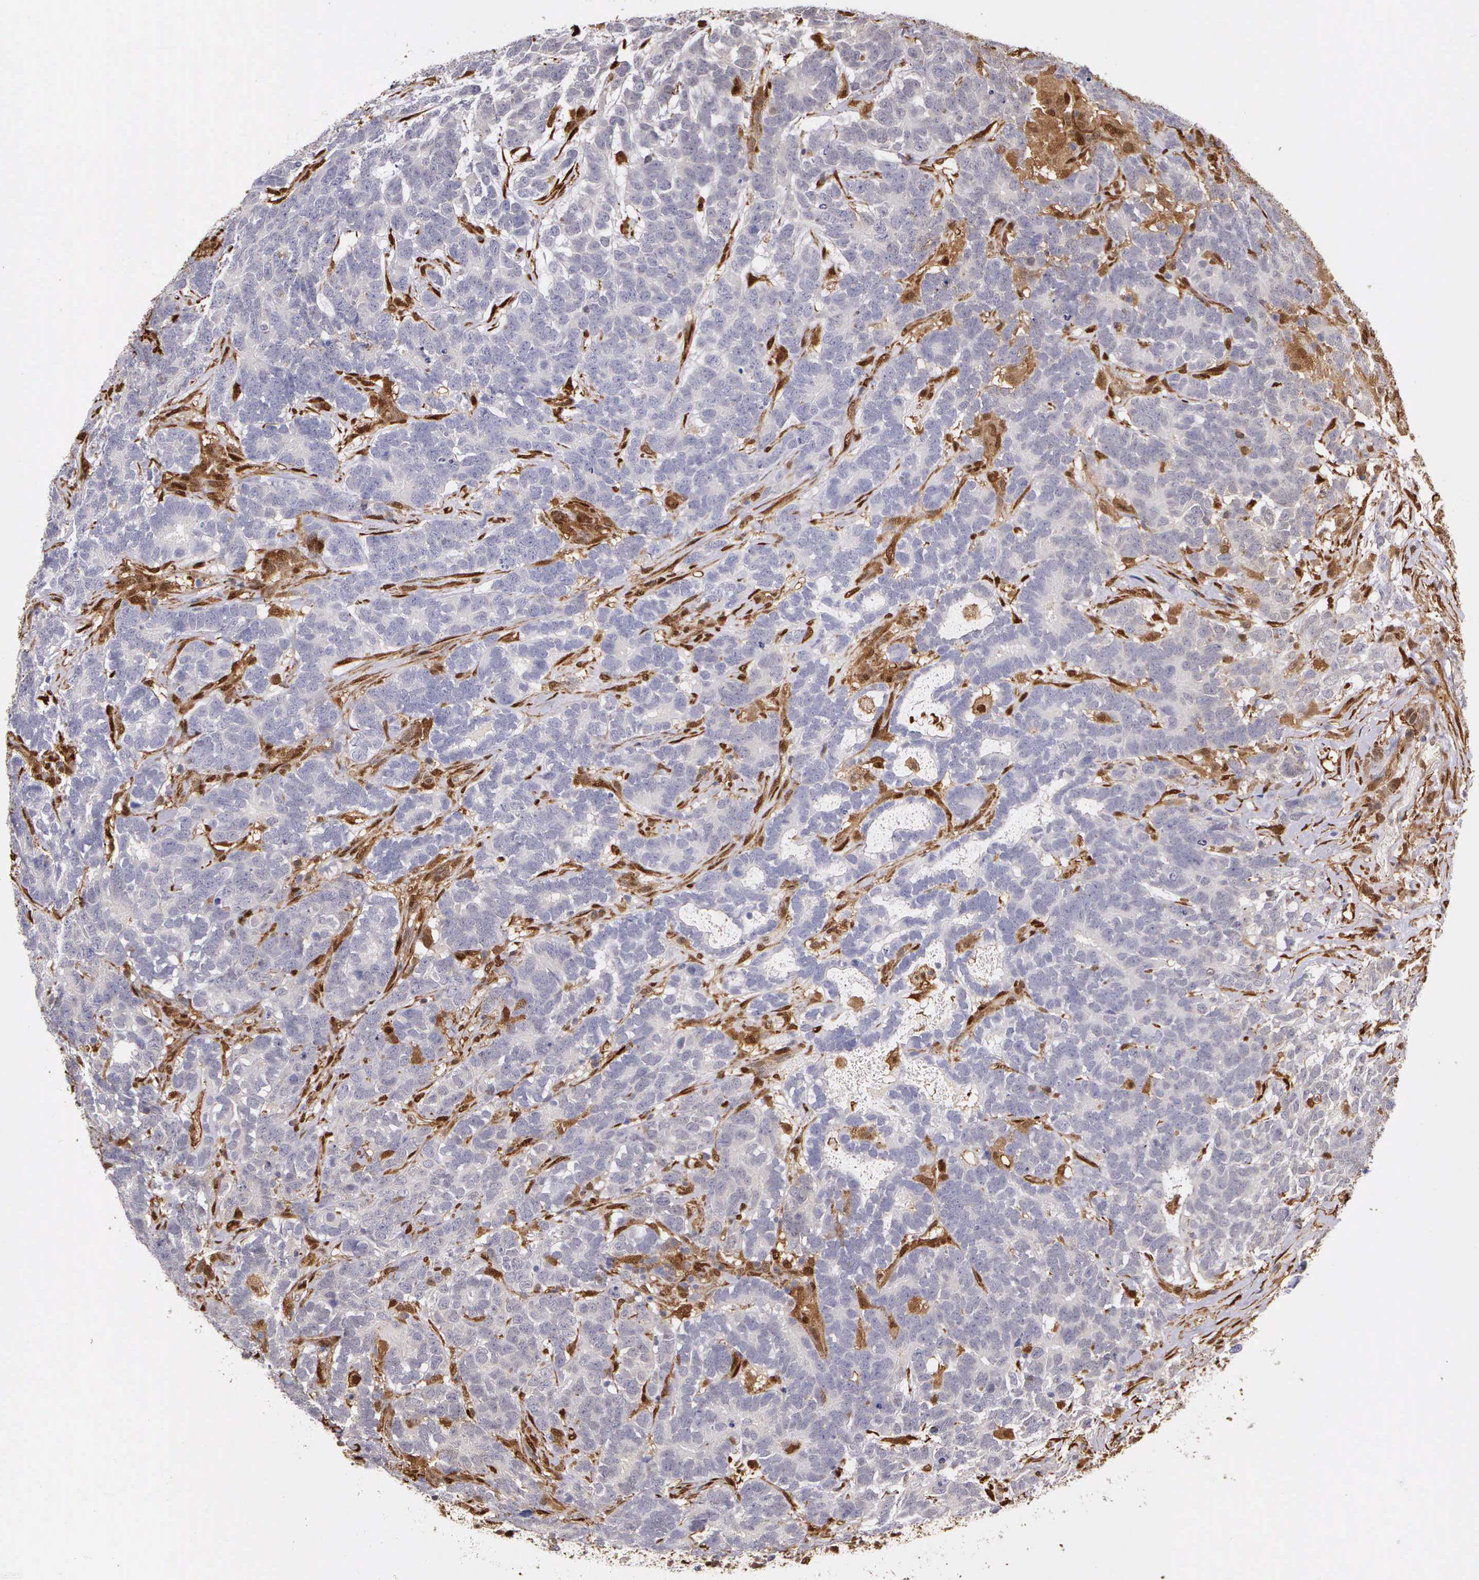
{"staining": {"intensity": "negative", "quantity": "none", "location": "none"}, "tissue": "testis cancer", "cell_type": "Tumor cells", "image_type": "cancer", "snomed": [{"axis": "morphology", "description": "Carcinoma, Embryonal, NOS"}, {"axis": "topography", "description": "Testis"}], "caption": "Immunohistochemistry (IHC) photomicrograph of neoplastic tissue: embryonal carcinoma (testis) stained with DAB (3,3'-diaminobenzidine) displays no significant protein positivity in tumor cells.", "gene": "LGALS1", "patient": {"sex": "male", "age": 26}}